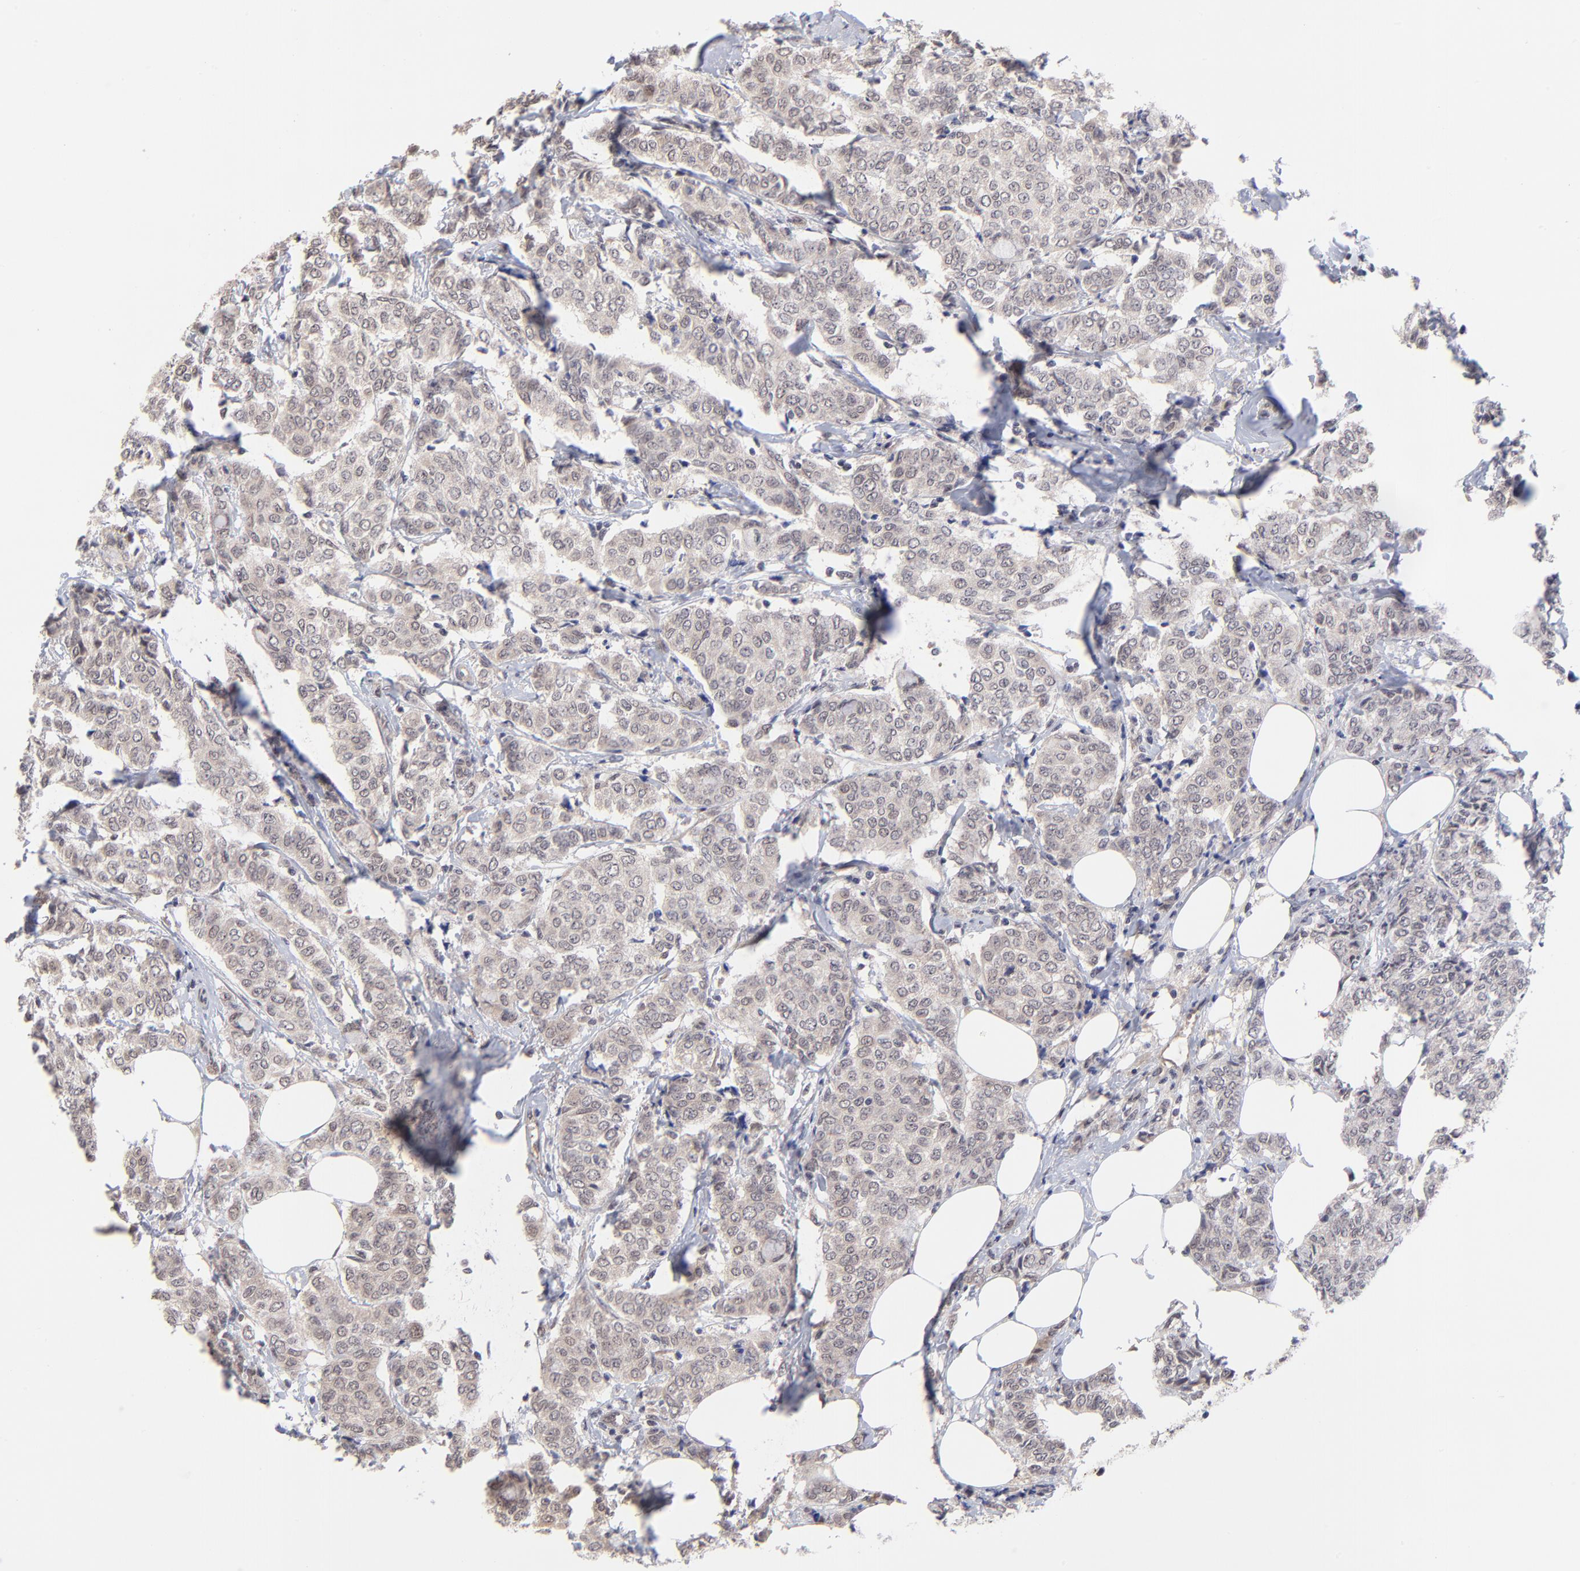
{"staining": {"intensity": "weak", "quantity": ">75%", "location": "cytoplasmic/membranous"}, "tissue": "breast cancer", "cell_type": "Tumor cells", "image_type": "cancer", "snomed": [{"axis": "morphology", "description": "Lobular carcinoma"}, {"axis": "topography", "description": "Breast"}], "caption": "This photomicrograph displays breast cancer stained with immunohistochemistry to label a protein in brown. The cytoplasmic/membranous of tumor cells show weak positivity for the protein. Nuclei are counter-stained blue.", "gene": "CHL1", "patient": {"sex": "female", "age": 60}}